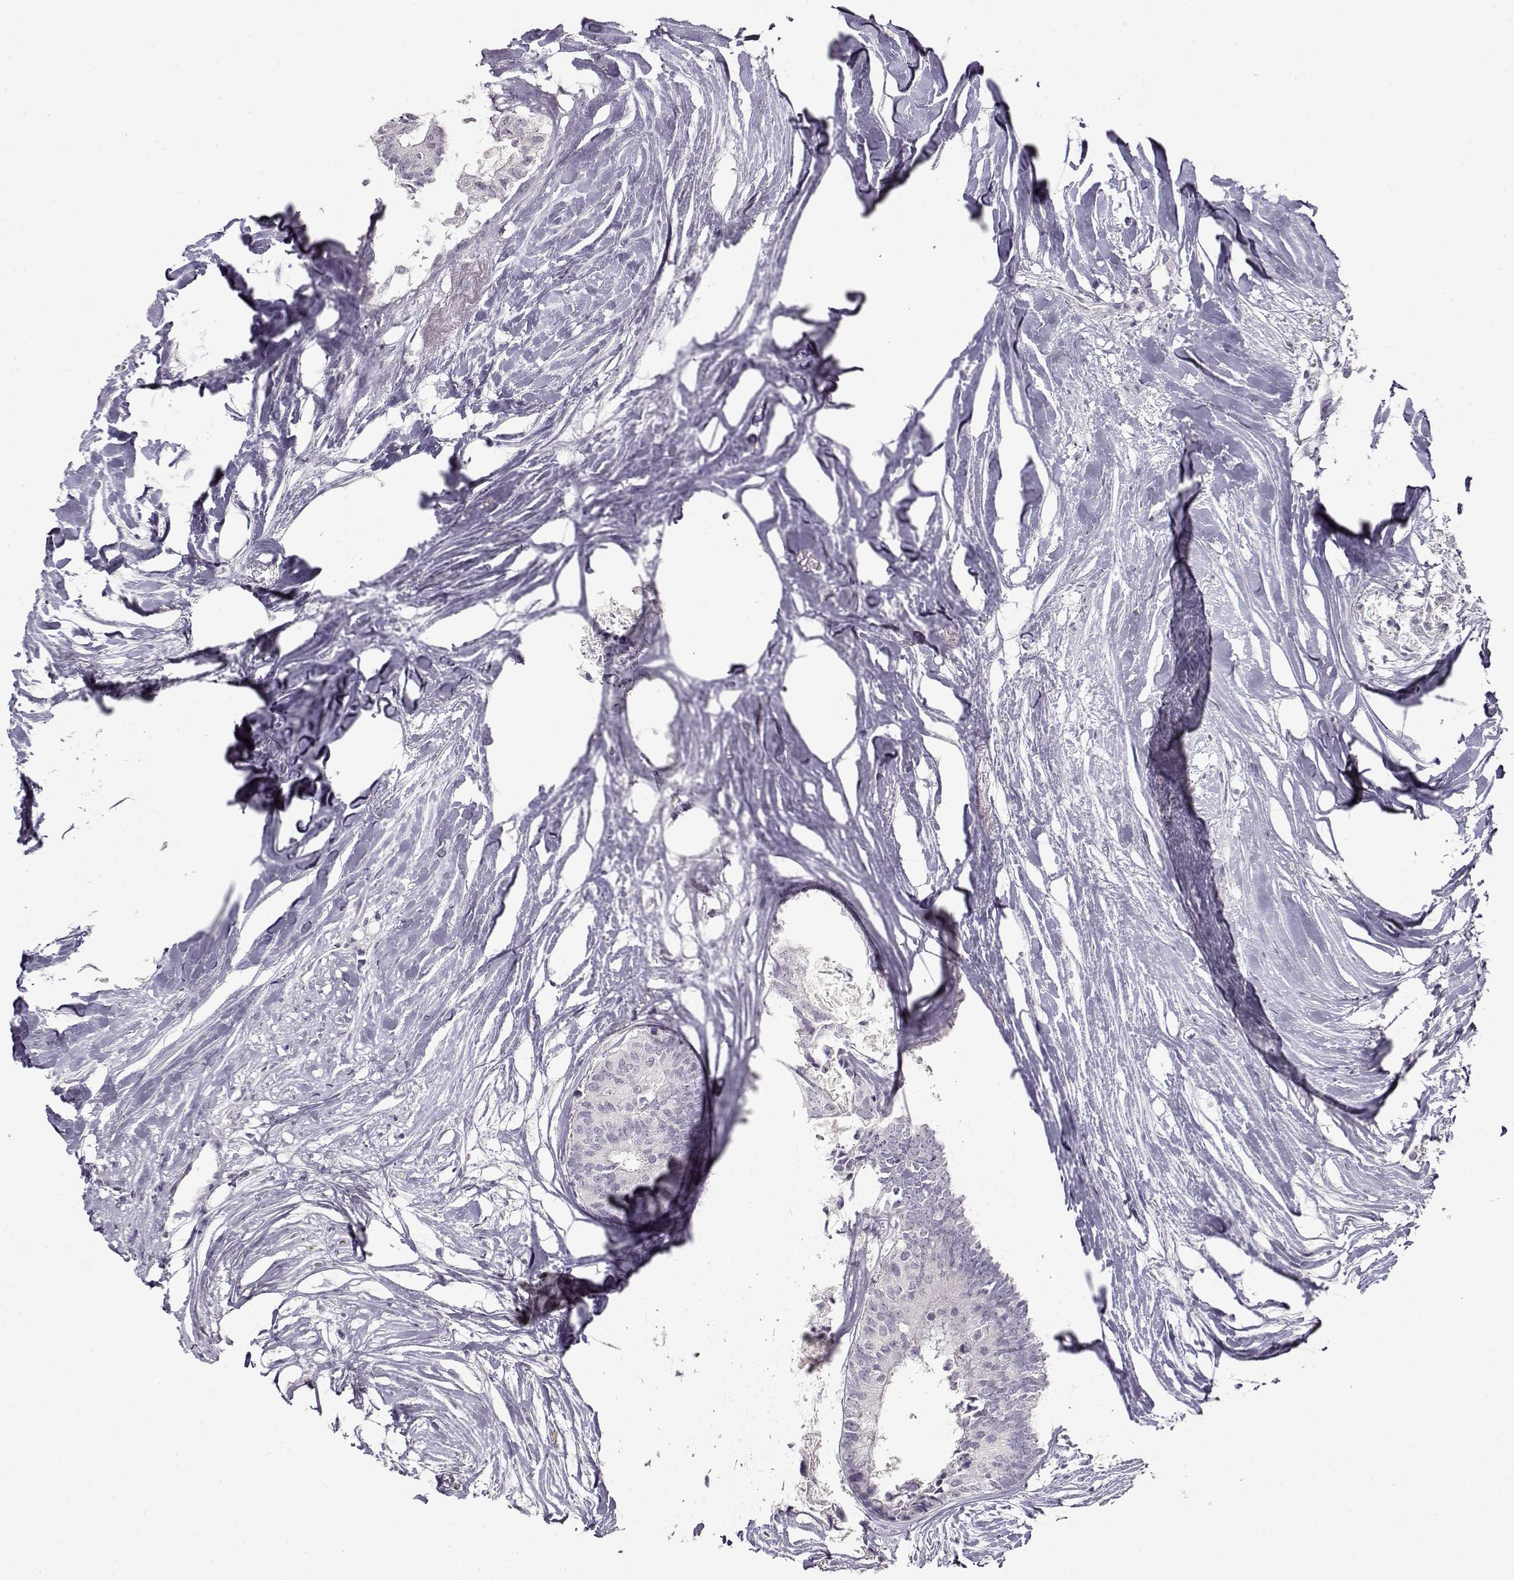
{"staining": {"intensity": "negative", "quantity": "none", "location": "none"}, "tissue": "colorectal cancer", "cell_type": "Tumor cells", "image_type": "cancer", "snomed": [{"axis": "morphology", "description": "Adenocarcinoma, NOS"}, {"axis": "topography", "description": "Colon"}, {"axis": "topography", "description": "Rectum"}], "caption": "Human adenocarcinoma (colorectal) stained for a protein using immunohistochemistry displays no positivity in tumor cells.", "gene": "S100B", "patient": {"sex": "male", "age": 57}}